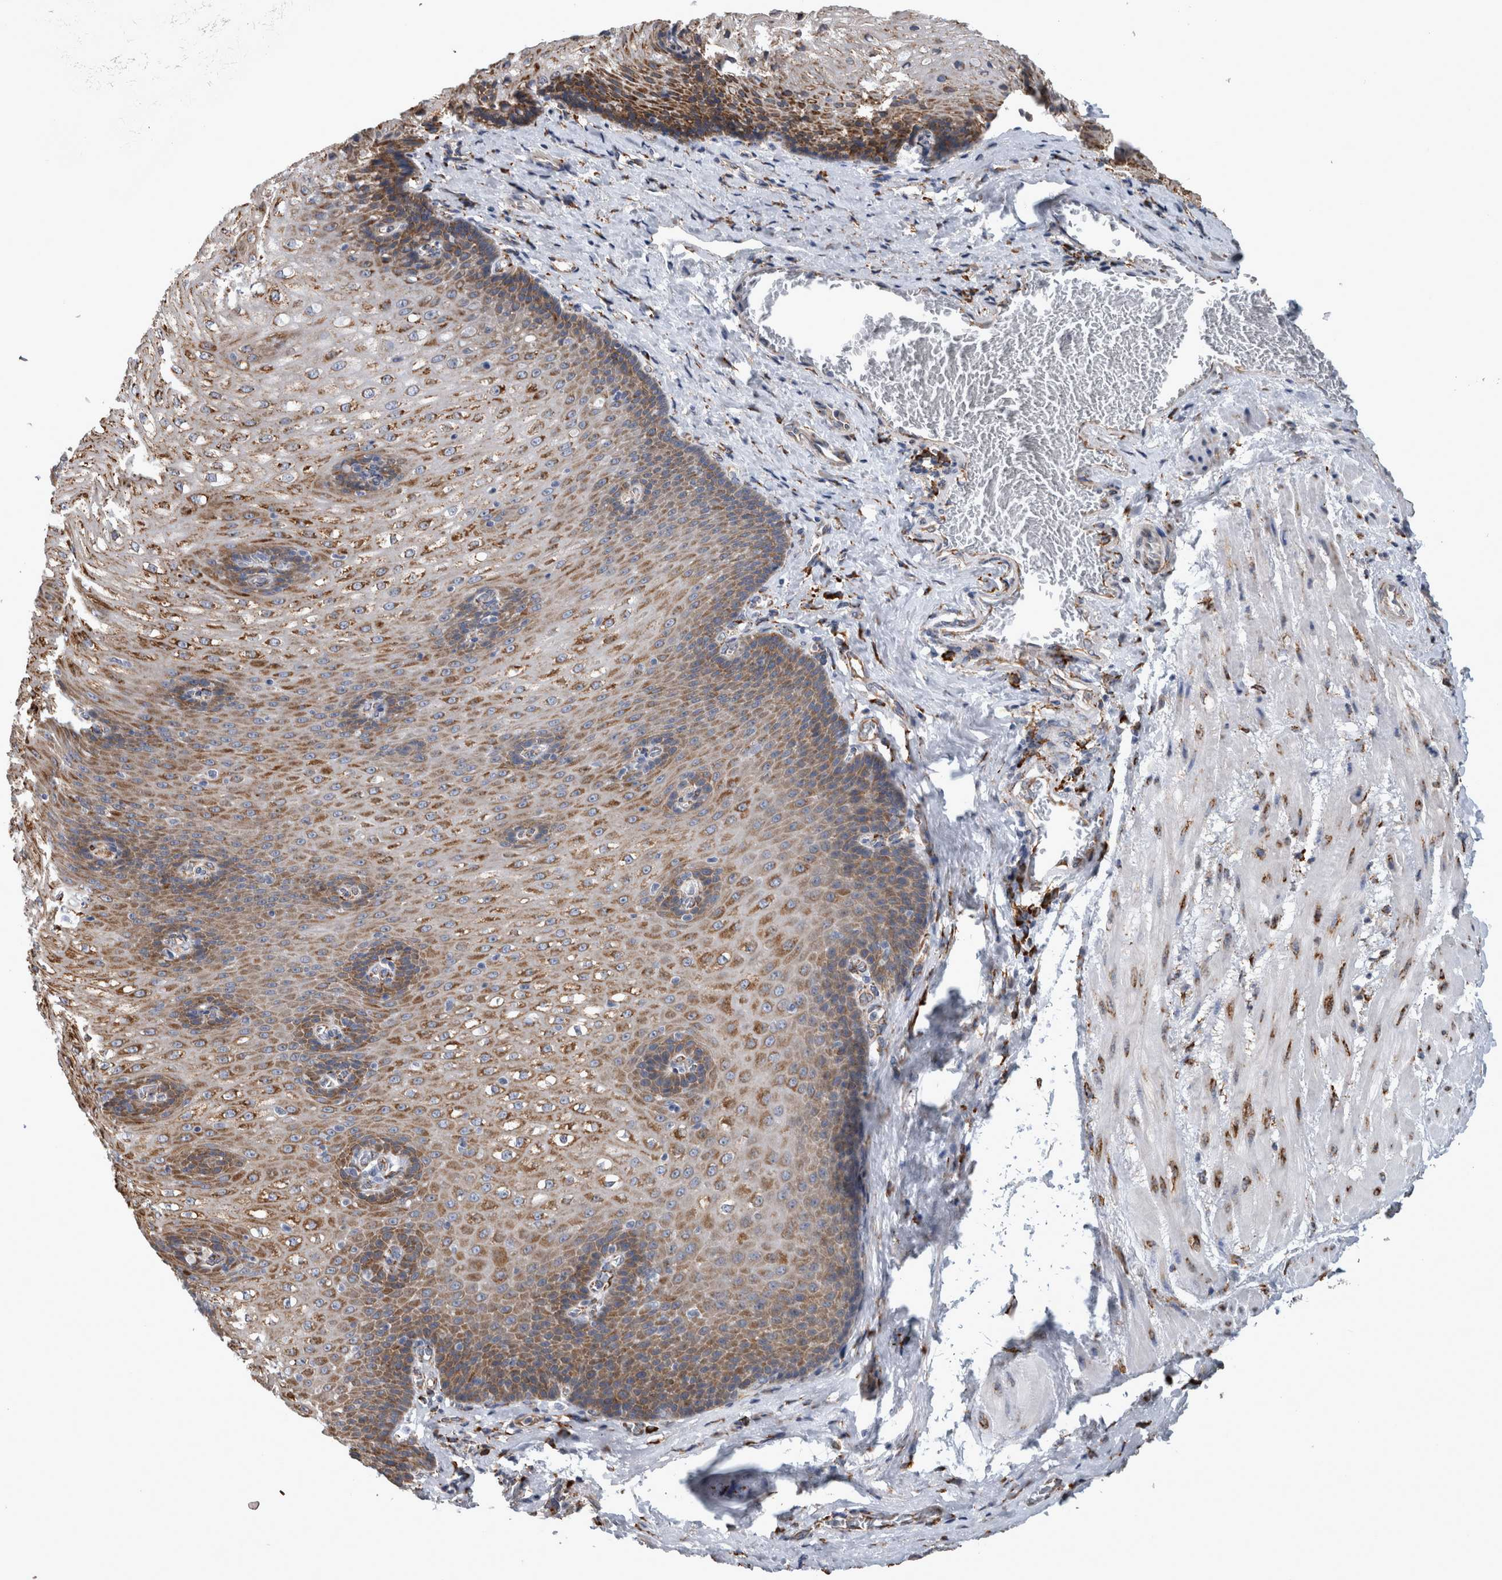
{"staining": {"intensity": "moderate", "quantity": ">75%", "location": "cytoplasmic/membranous"}, "tissue": "esophagus", "cell_type": "Squamous epithelial cells", "image_type": "normal", "snomed": [{"axis": "morphology", "description": "Normal tissue, NOS"}, {"axis": "topography", "description": "Esophagus"}], "caption": "Immunohistochemical staining of normal human esophagus exhibits medium levels of moderate cytoplasmic/membranous positivity in about >75% of squamous epithelial cells. The protein of interest is shown in brown color, while the nuclei are stained blue.", "gene": "FHIP2B", "patient": {"sex": "male", "age": 48}}